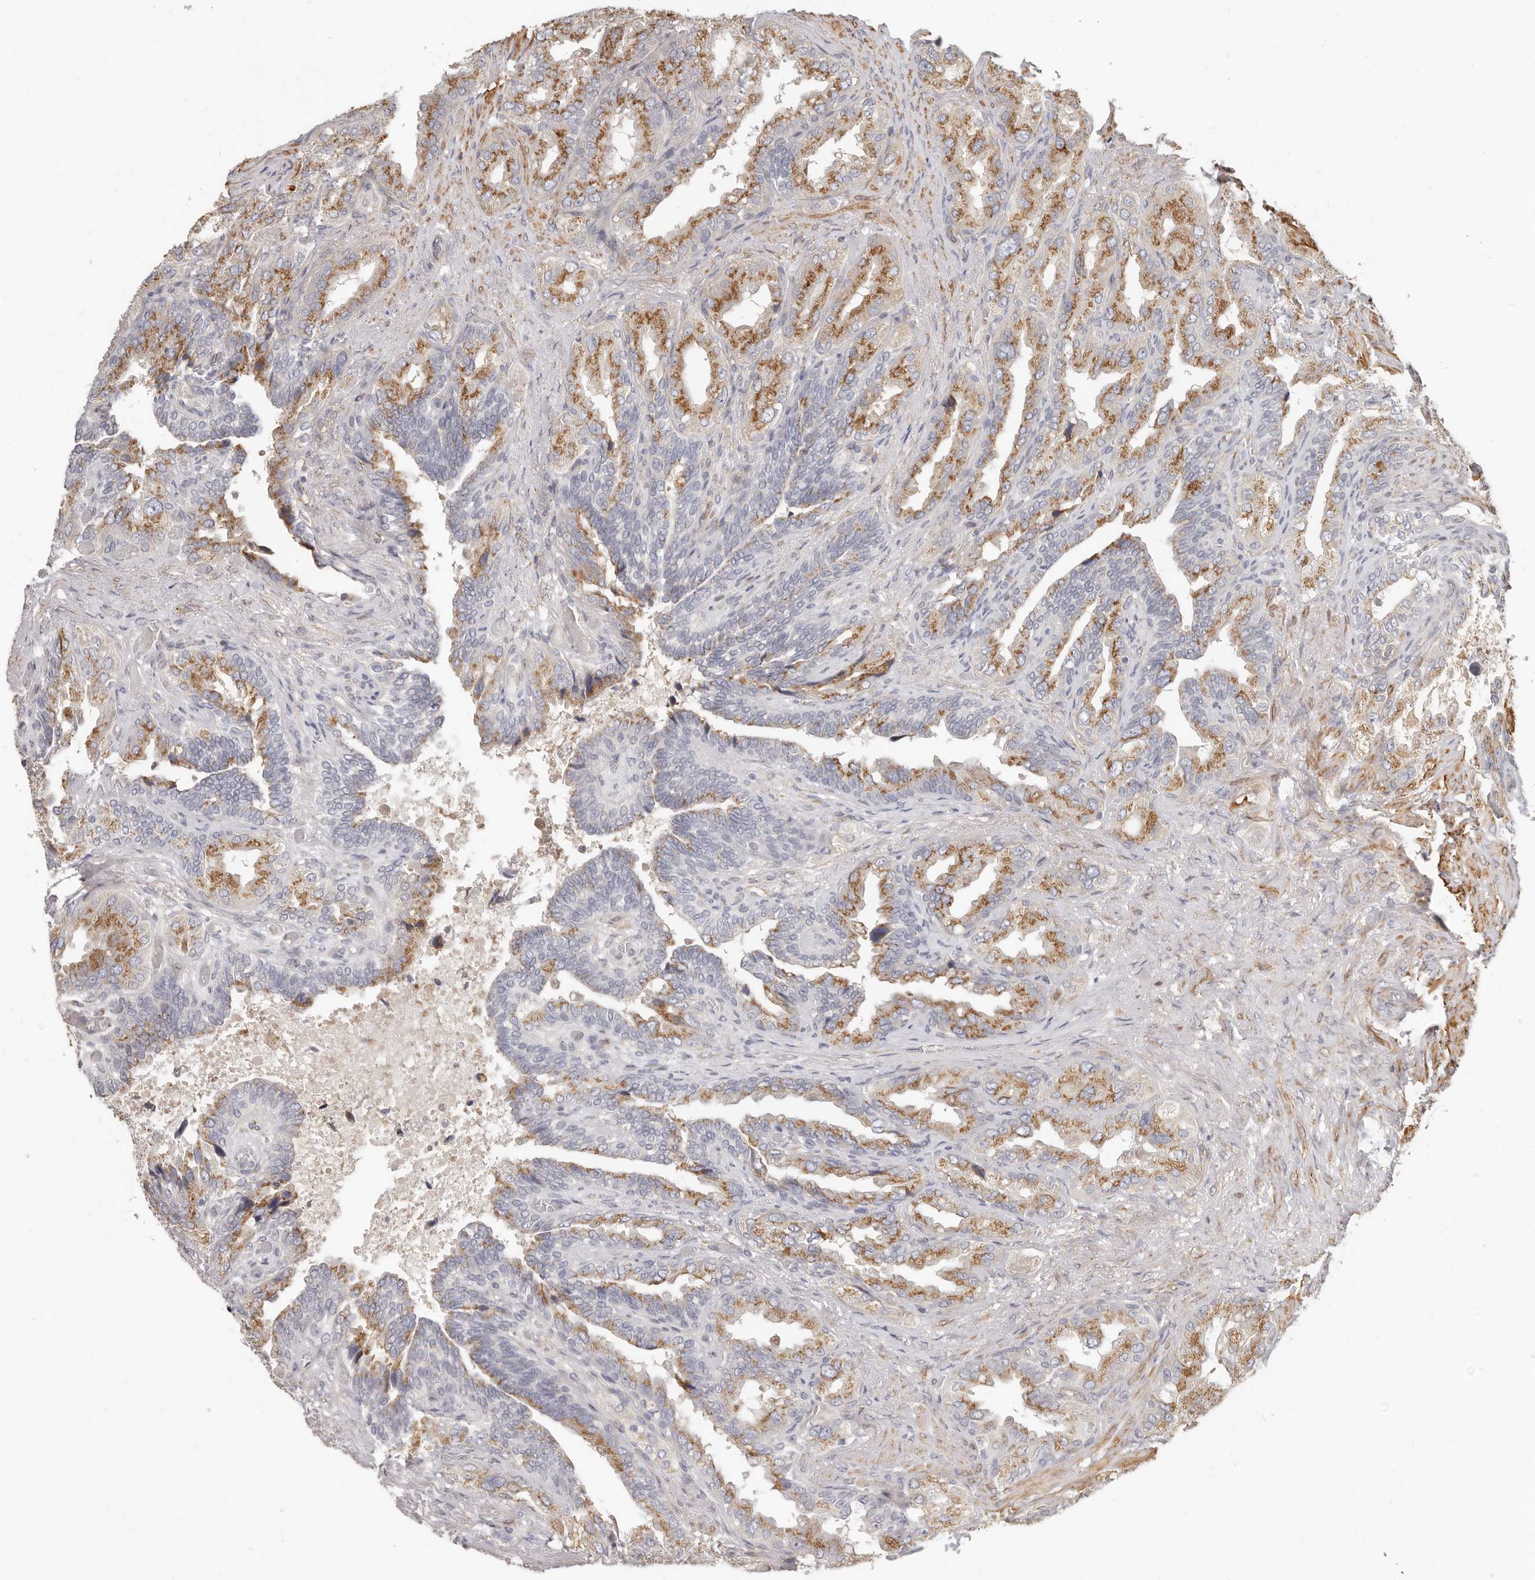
{"staining": {"intensity": "moderate", "quantity": "25%-75%", "location": "cytoplasmic/membranous"}, "tissue": "seminal vesicle", "cell_type": "Glandular cells", "image_type": "normal", "snomed": [{"axis": "morphology", "description": "Normal tissue, NOS"}, {"axis": "topography", "description": "Seminal veicle"}, {"axis": "topography", "description": "Peripheral nerve tissue"}], "caption": "Protein staining by immunohistochemistry shows moderate cytoplasmic/membranous expression in approximately 25%-75% of glandular cells in benign seminal vesicle. (DAB (3,3'-diaminobenzidine) IHC with brightfield microscopy, high magnification).", "gene": "RABAC1", "patient": {"sex": "male", "age": 63}}